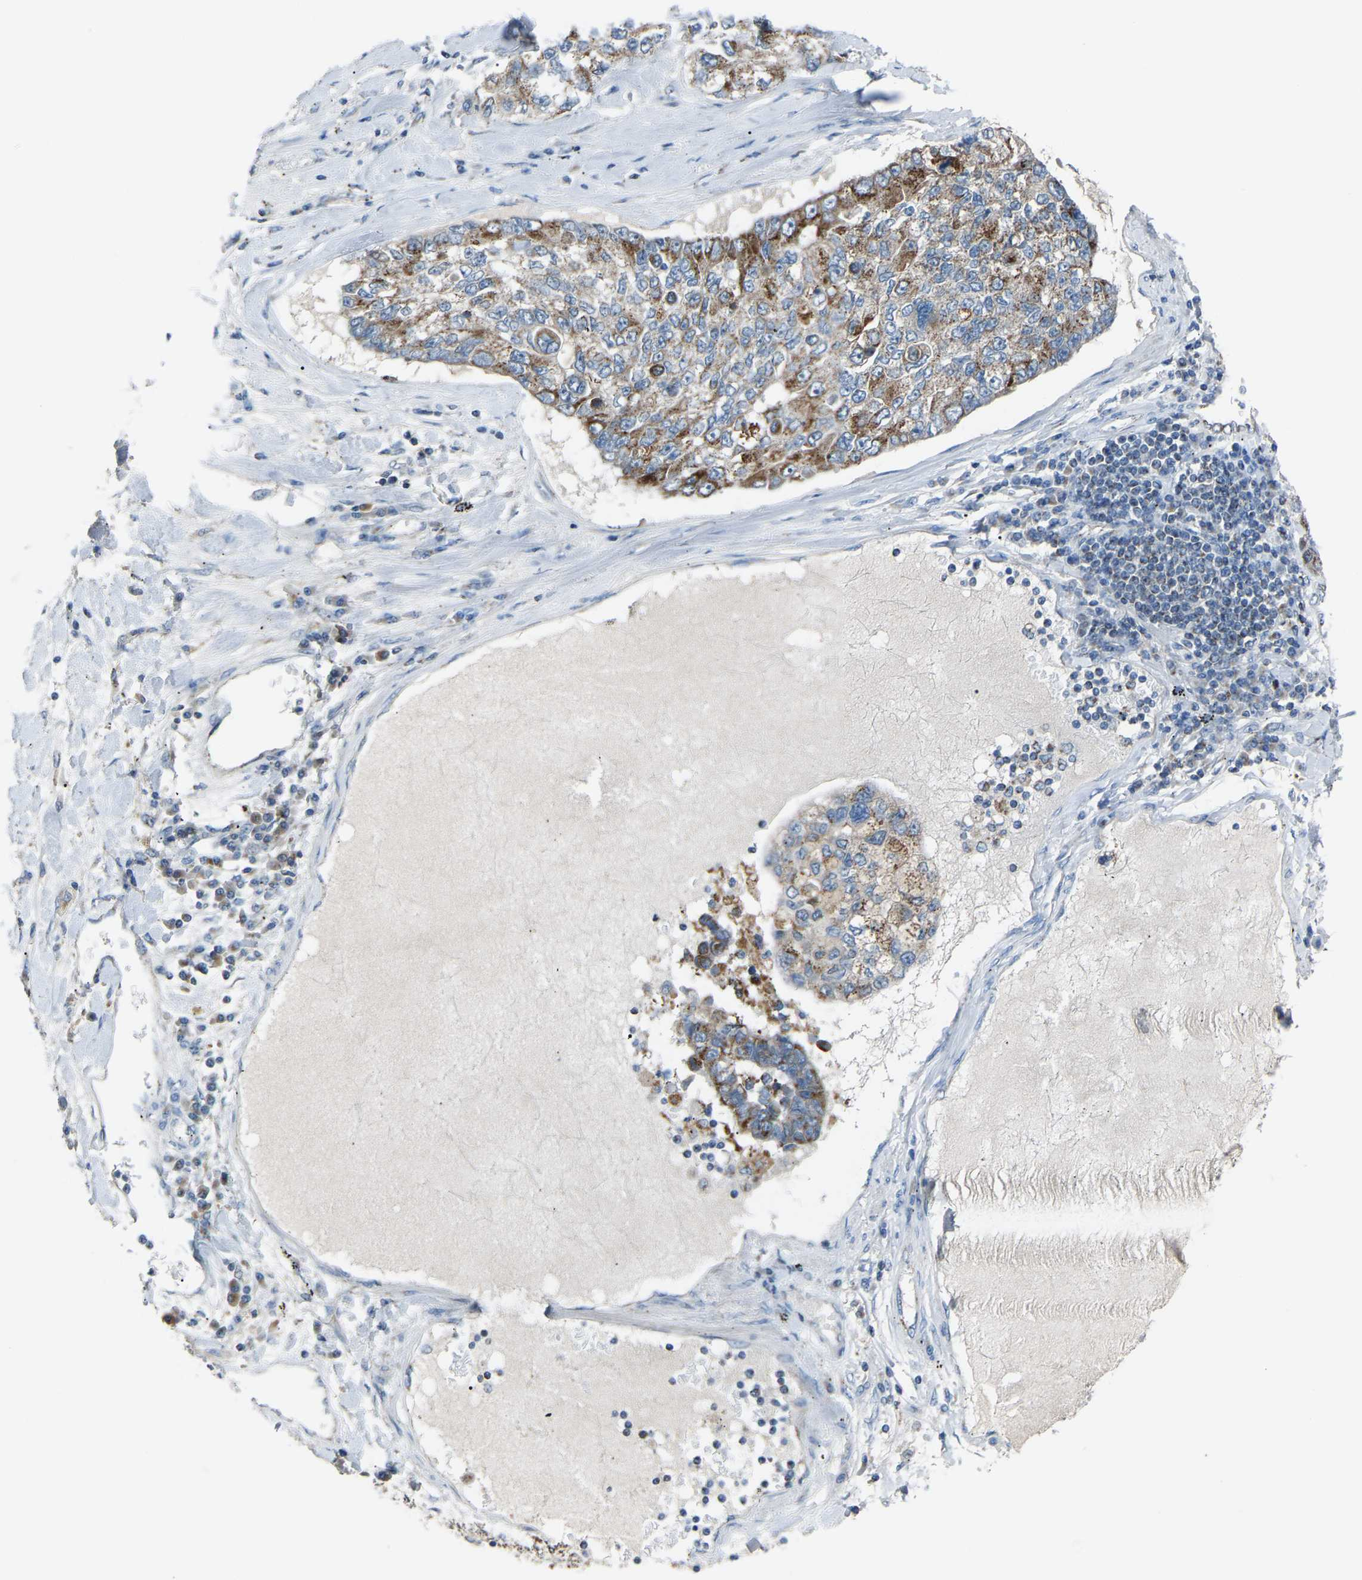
{"staining": {"intensity": "moderate", "quantity": "25%-75%", "location": "cytoplasmic/membranous"}, "tissue": "lung cancer", "cell_type": "Tumor cells", "image_type": "cancer", "snomed": [{"axis": "morphology", "description": "Adenocarcinoma, NOS"}, {"axis": "topography", "description": "Lung"}], "caption": "Immunohistochemical staining of lung cancer reveals medium levels of moderate cytoplasmic/membranous expression in about 25%-75% of tumor cells. The staining is performed using DAB brown chromogen to label protein expression. The nuclei are counter-stained blue using hematoxylin.", "gene": "CANT1", "patient": {"sex": "male", "age": 49}}